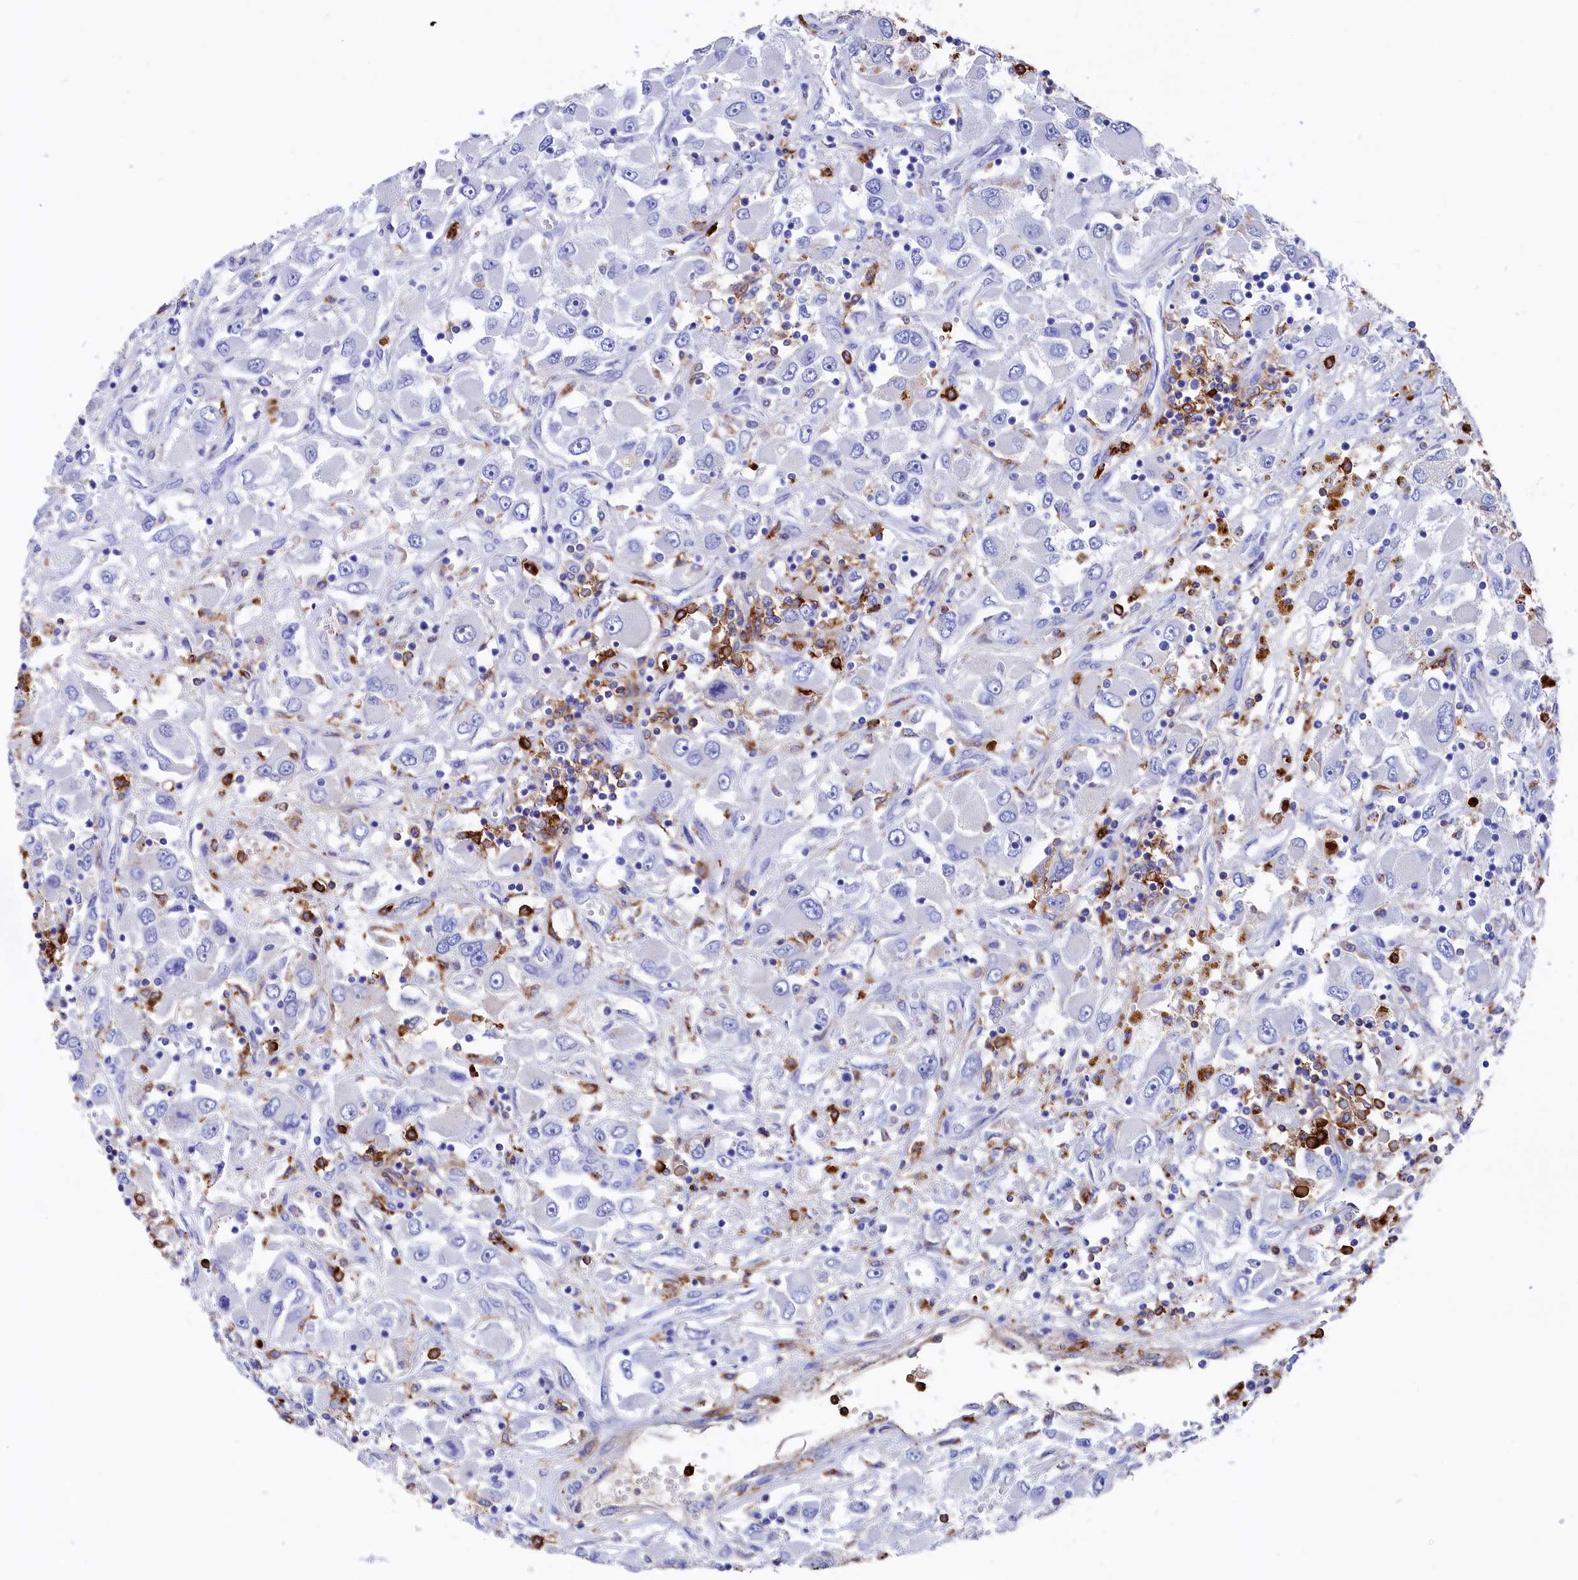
{"staining": {"intensity": "negative", "quantity": "none", "location": "none"}, "tissue": "renal cancer", "cell_type": "Tumor cells", "image_type": "cancer", "snomed": [{"axis": "morphology", "description": "Adenocarcinoma, NOS"}, {"axis": "topography", "description": "Kidney"}], "caption": "This is an immunohistochemistry micrograph of renal cancer (adenocarcinoma). There is no expression in tumor cells.", "gene": "PLAC8", "patient": {"sex": "female", "age": 52}}